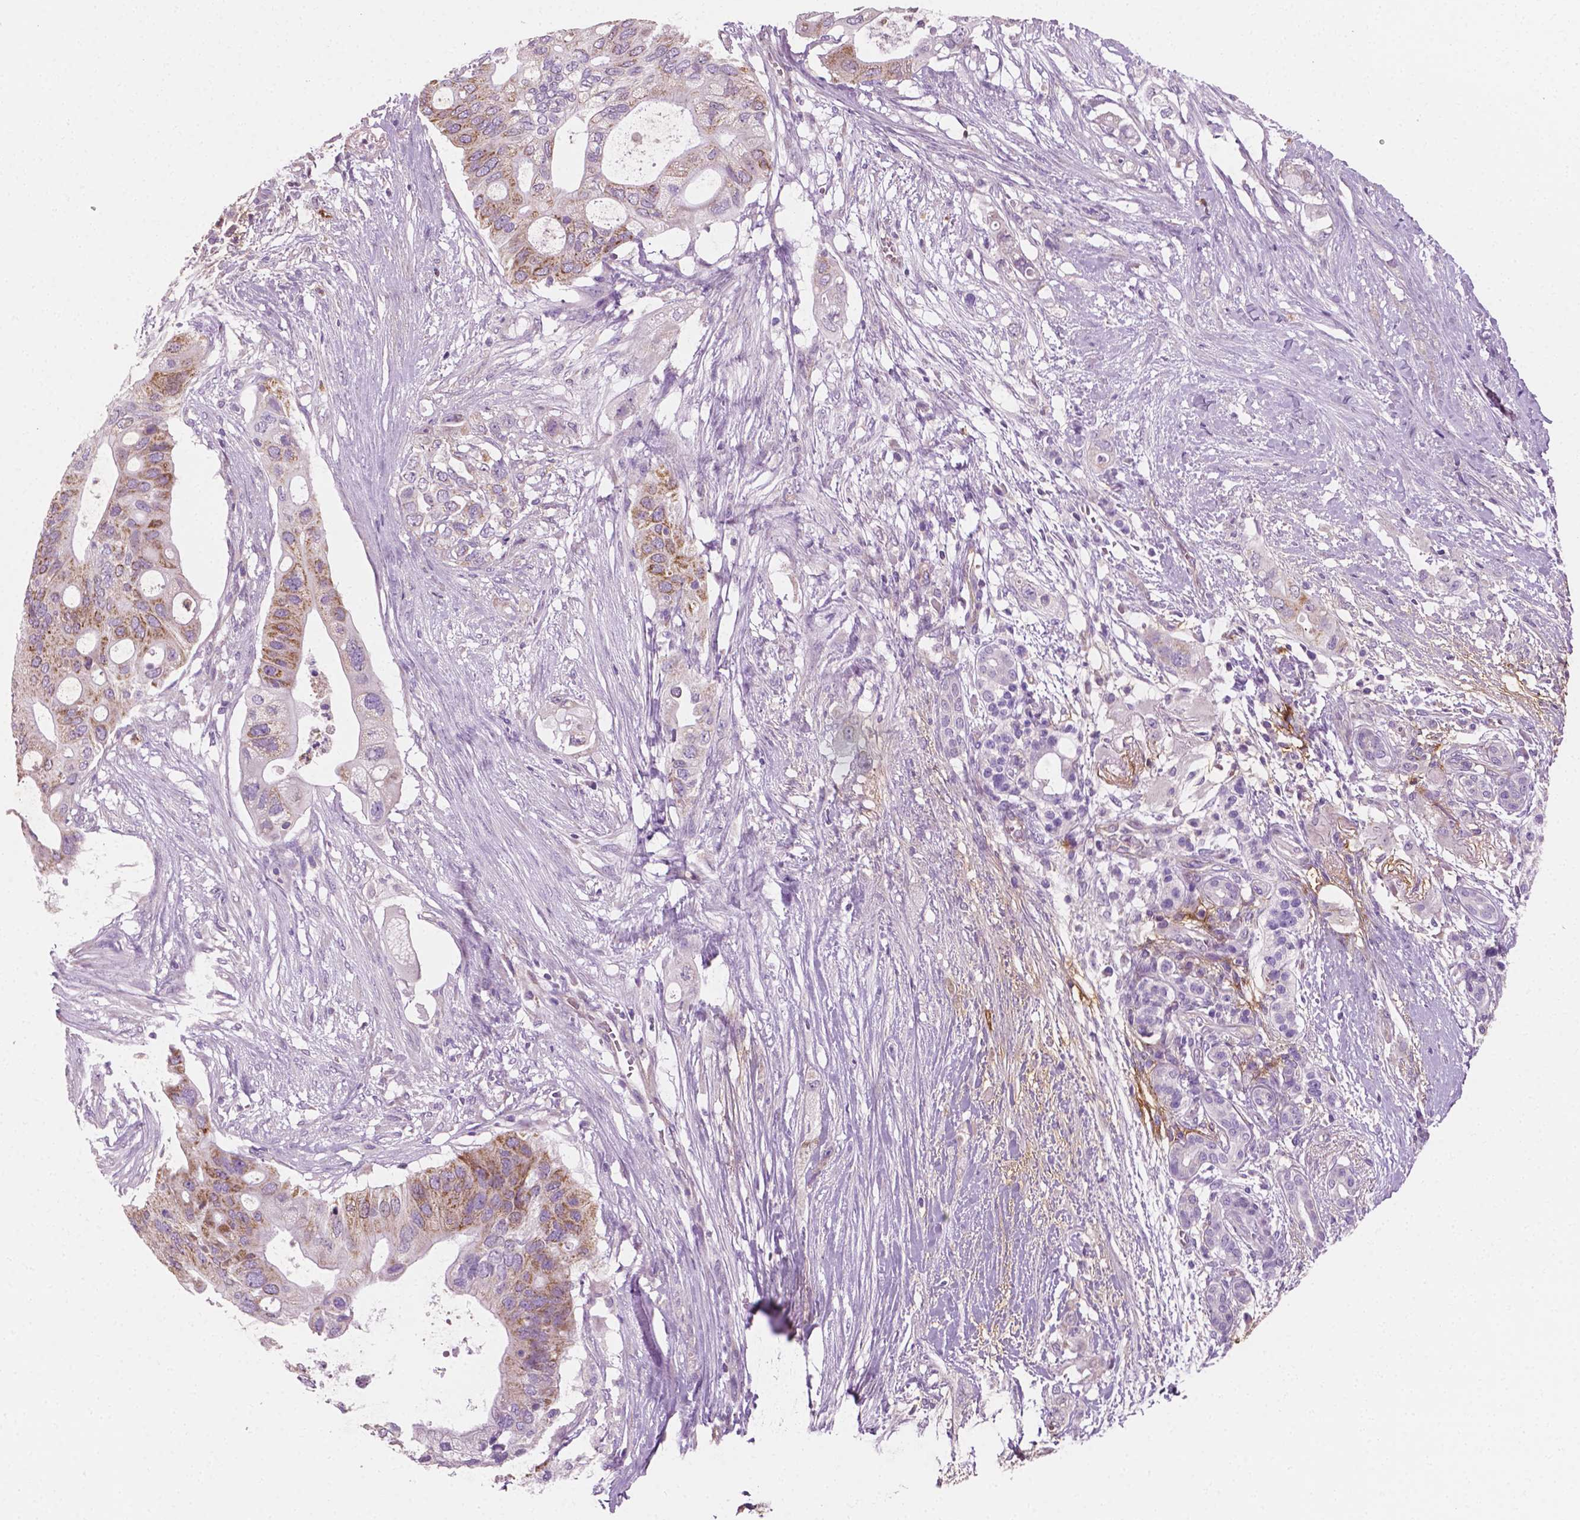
{"staining": {"intensity": "moderate", "quantity": "<25%", "location": "cytoplasmic/membranous"}, "tissue": "pancreatic cancer", "cell_type": "Tumor cells", "image_type": "cancer", "snomed": [{"axis": "morphology", "description": "Adenocarcinoma, NOS"}, {"axis": "topography", "description": "Pancreas"}], "caption": "The micrograph reveals a brown stain indicating the presence of a protein in the cytoplasmic/membranous of tumor cells in pancreatic cancer.", "gene": "PTX3", "patient": {"sex": "female", "age": 72}}